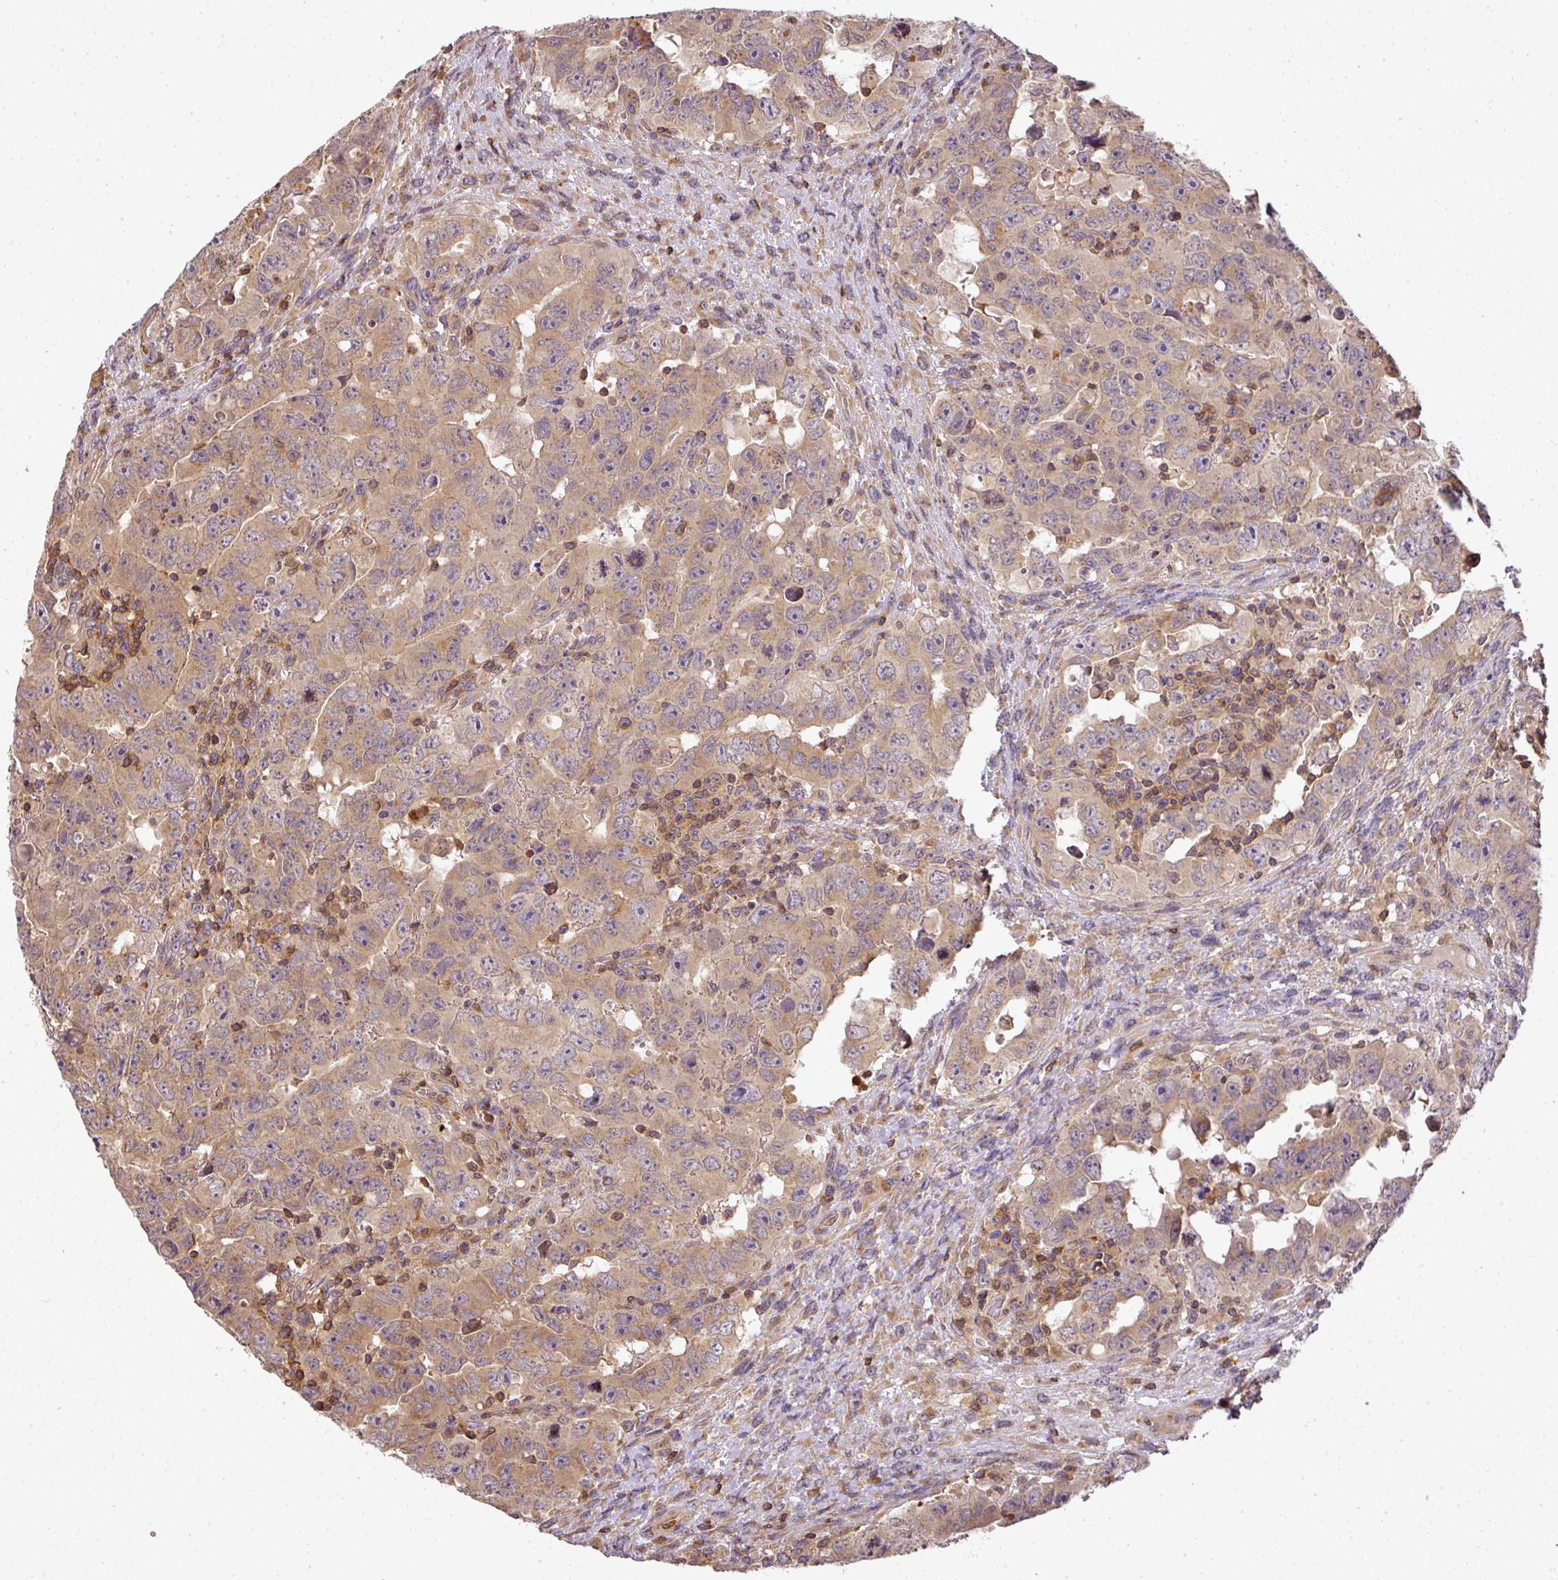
{"staining": {"intensity": "weak", "quantity": "25%-75%", "location": "cytoplasmic/membranous"}, "tissue": "testis cancer", "cell_type": "Tumor cells", "image_type": "cancer", "snomed": [{"axis": "morphology", "description": "Carcinoma, Embryonal, NOS"}, {"axis": "topography", "description": "Testis"}], "caption": "Immunohistochemistry (IHC) staining of testis embryonal carcinoma, which demonstrates low levels of weak cytoplasmic/membranous expression in about 25%-75% of tumor cells indicating weak cytoplasmic/membranous protein positivity. The staining was performed using DAB (3,3'-diaminobenzidine) (brown) for protein detection and nuclei were counterstained in hematoxylin (blue).", "gene": "TCL1B", "patient": {"sex": "male", "age": 24}}